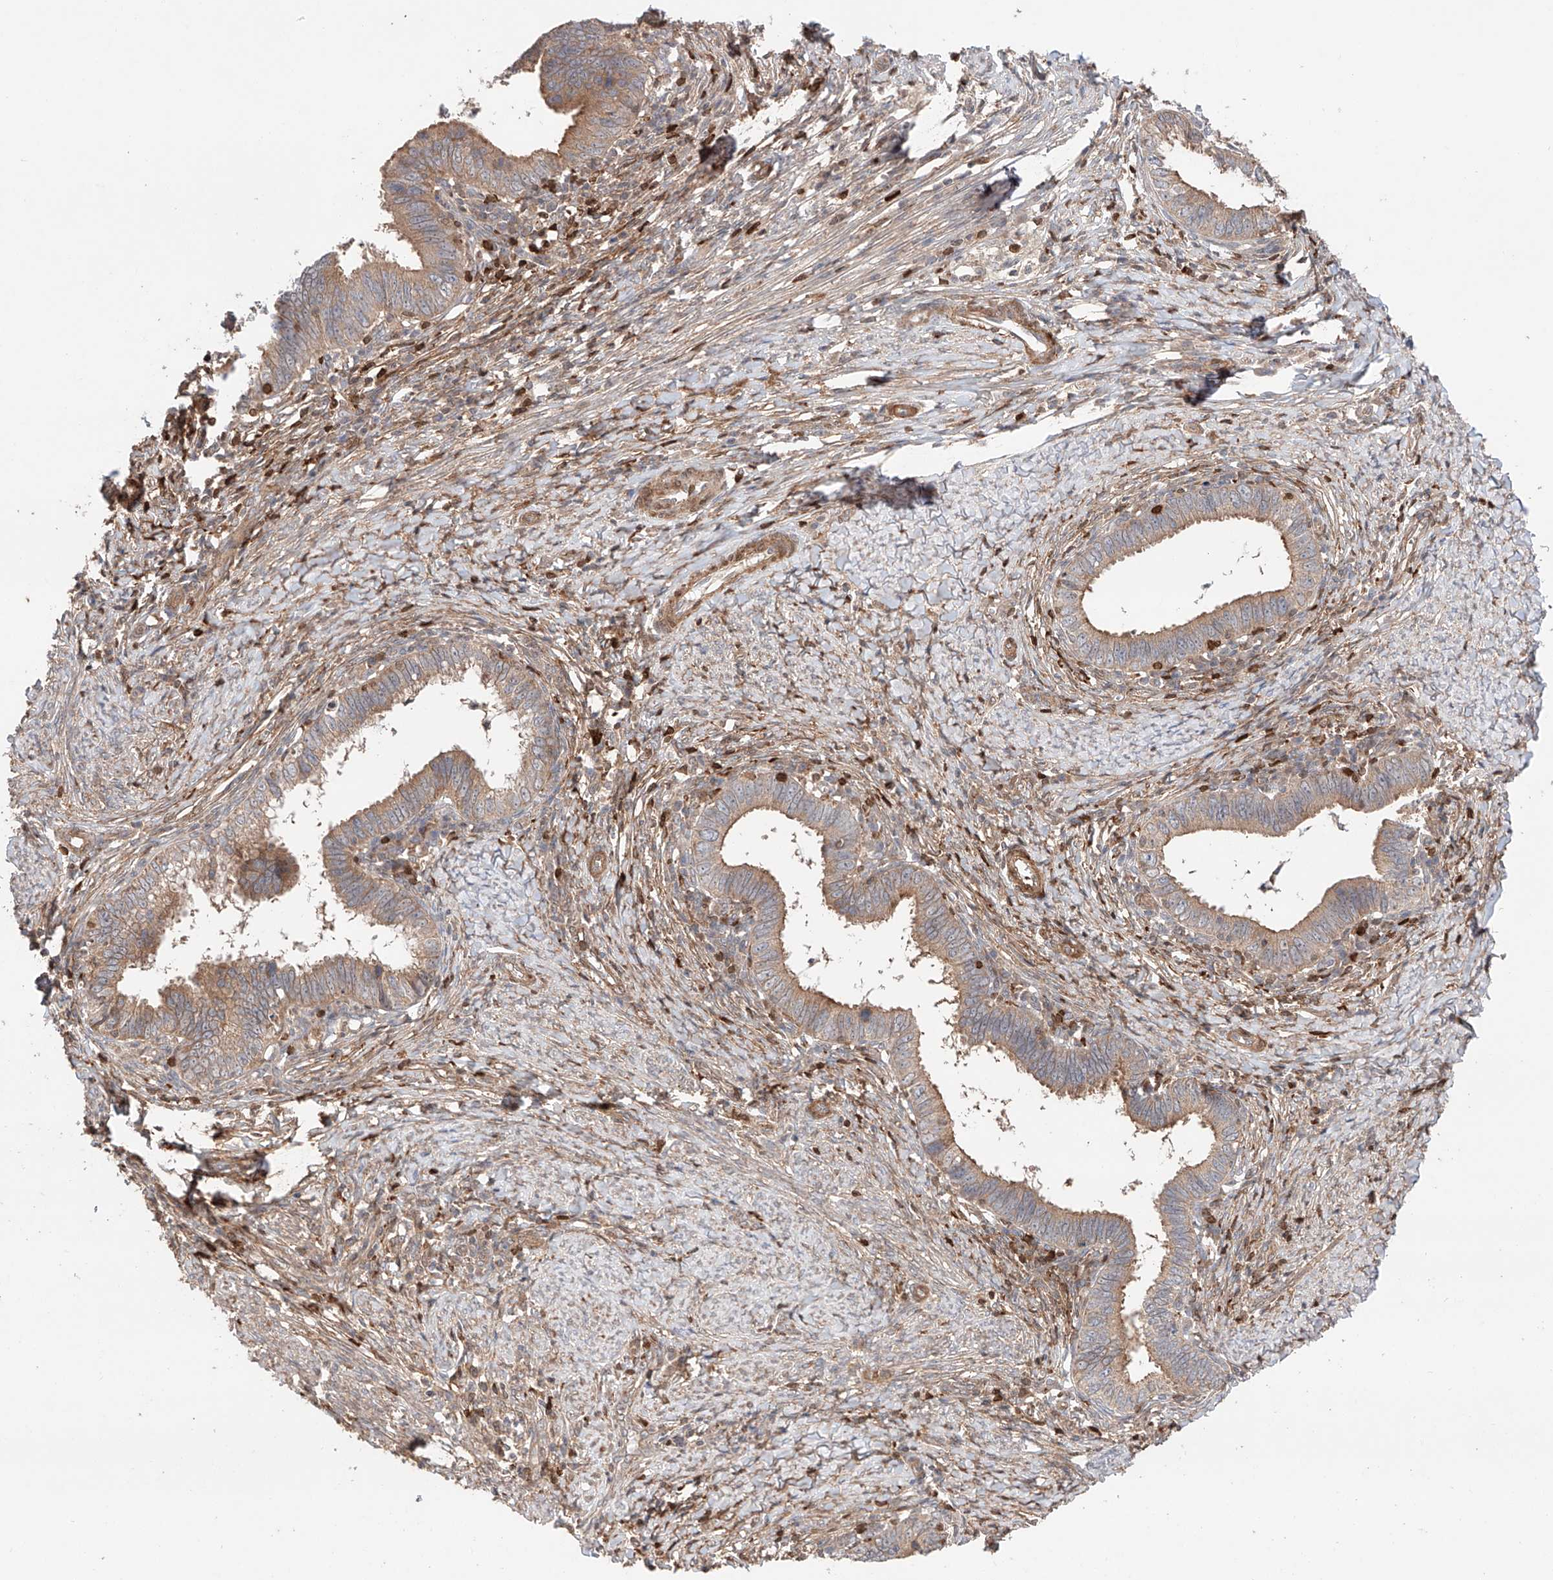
{"staining": {"intensity": "weak", "quantity": ">75%", "location": "cytoplasmic/membranous"}, "tissue": "cervical cancer", "cell_type": "Tumor cells", "image_type": "cancer", "snomed": [{"axis": "morphology", "description": "Adenocarcinoma, NOS"}, {"axis": "topography", "description": "Cervix"}], "caption": "Immunohistochemical staining of cervical cancer (adenocarcinoma) demonstrates low levels of weak cytoplasmic/membranous protein expression in about >75% of tumor cells.", "gene": "IGSF22", "patient": {"sex": "female", "age": 36}}